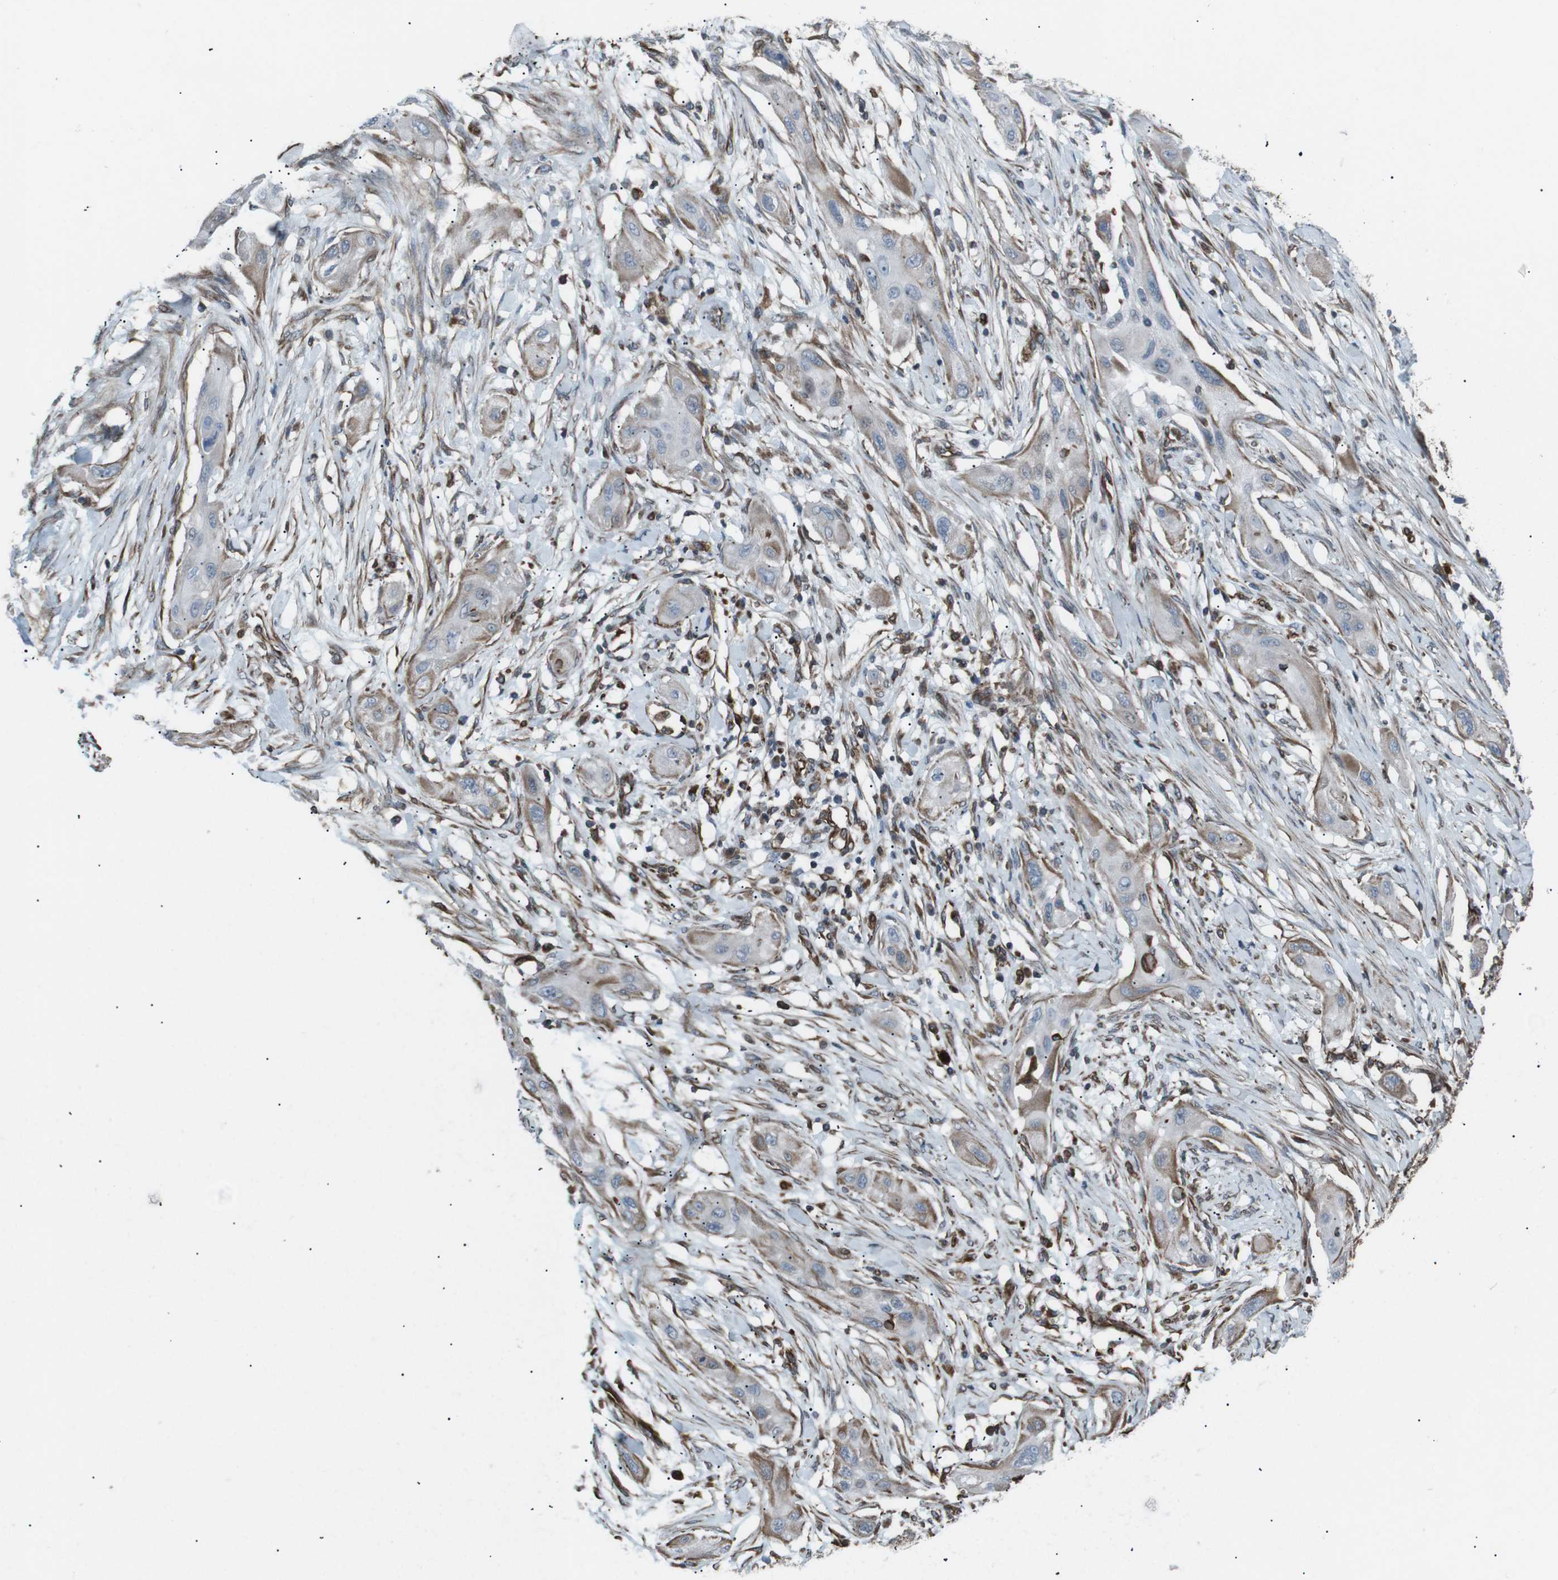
{"staining": {"intensity": "weak", "quantity": ">75%", "location": "cytoplasmic/membranous"}, "tissue": "lung cancer", "cell_type": "Tumor cells", "image_type": "cancer", "snomed": [{"axis": "morphology", "description": "Squamous cell carcinoma, NOS"}, {"axis": "topography", "description": "Lung"}], "caption": "Approximately >75% of tumor cells in lung cancer (squamous cell carcinoma) display weak cytoplasmic/membranous protein expression as visualized by brown immunohistochemical staining.", "gene": "TMEM141", "patient": {"sex": "female", "age": 47}}